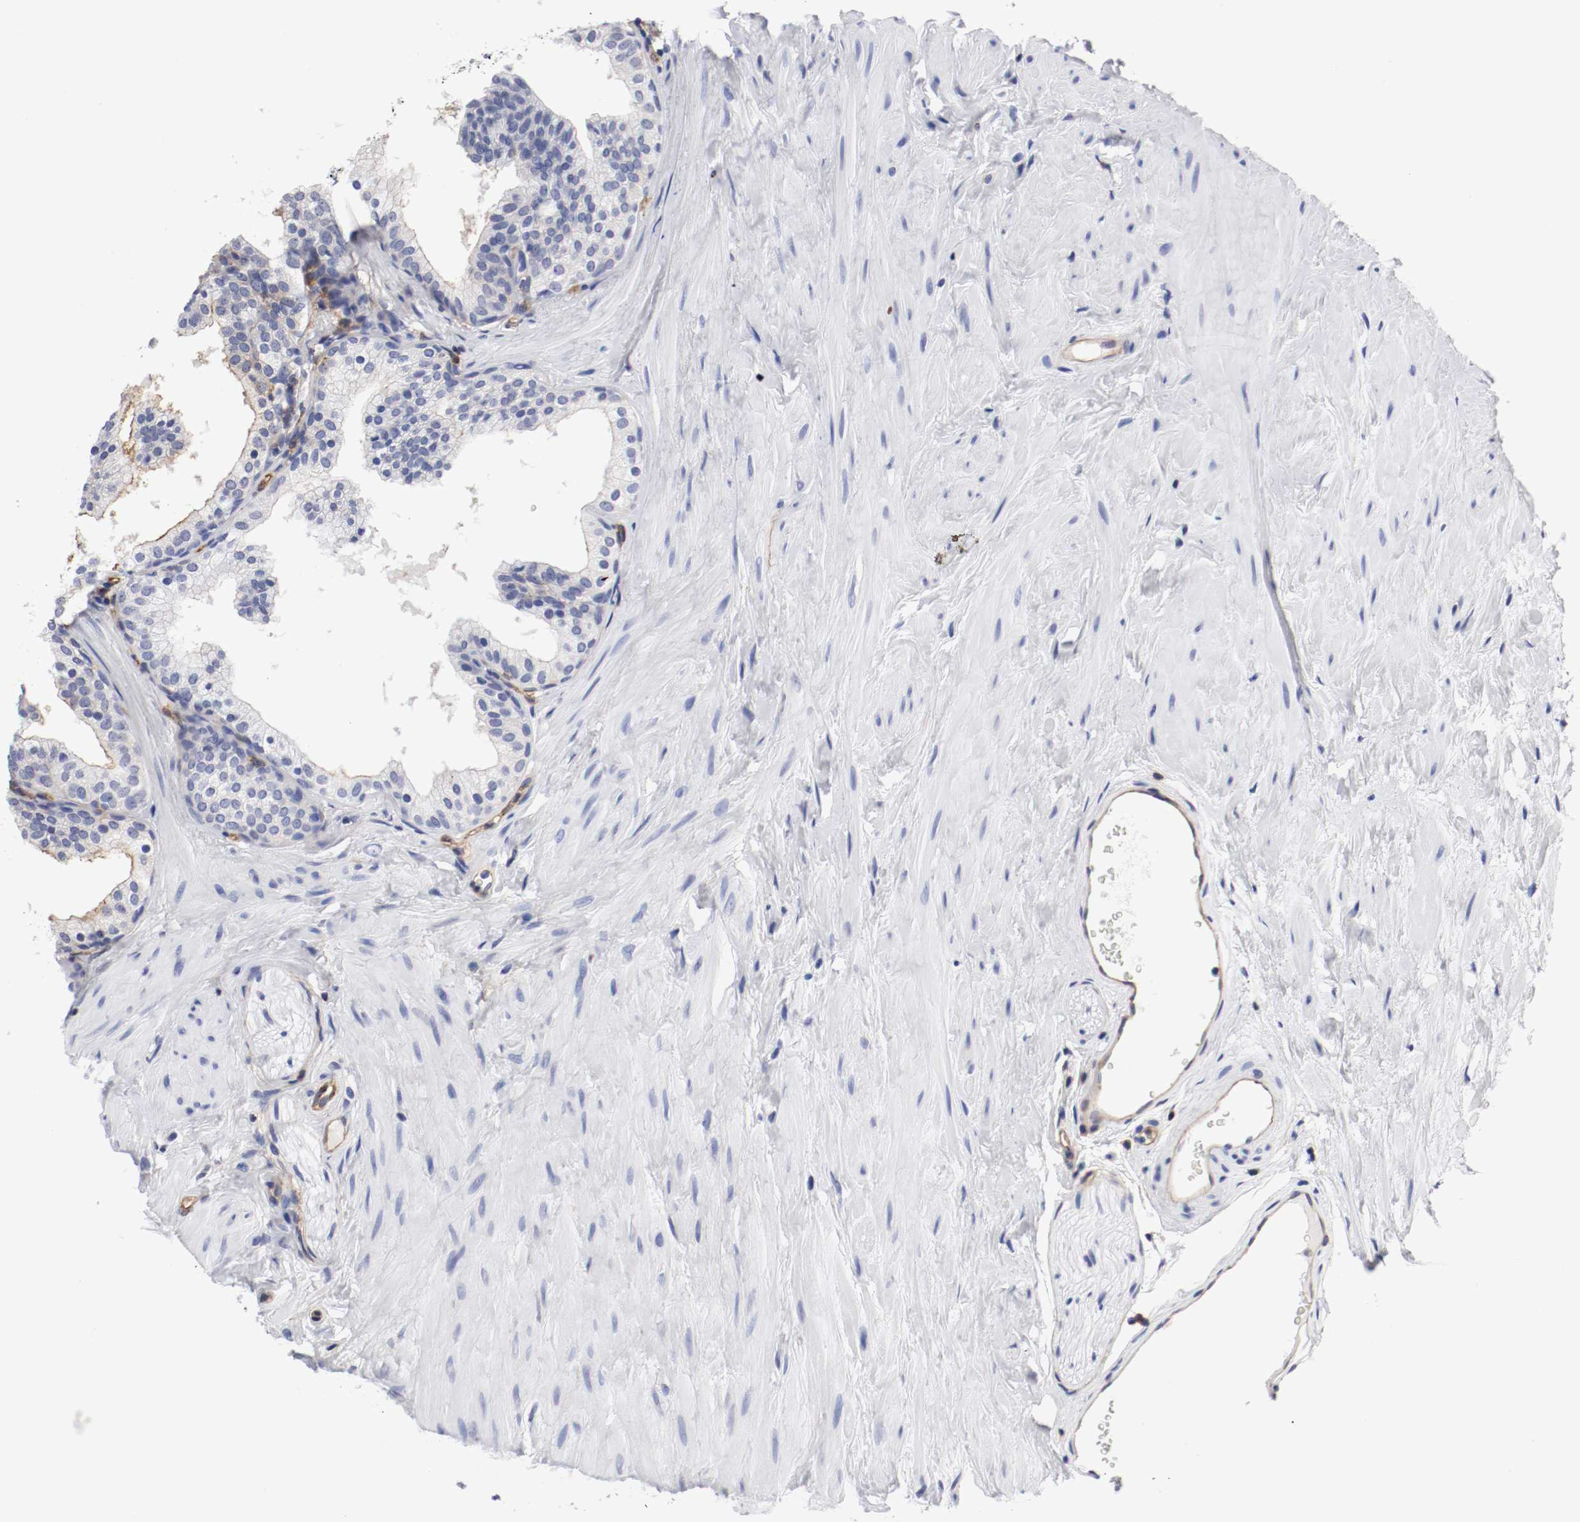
{"staining": {"intensity": "weak", "quantity": "<25%", "location": "cytoplasmic/membranous"}, "tissue": "prostate", "cell_type": "Glandular cells", "image_type": "normal", "snomed": [{"axis": "morphology", "description": "Normal tissue, NOS"}, {"axis": "topography", "description": "Prostate"}], "caption": "Immunohistochemistry of unremarkable human prostate exhibits no positivity in glandular cells.", "gene": "IFITM1", "patient": {"sex": "male", "age": 60}}